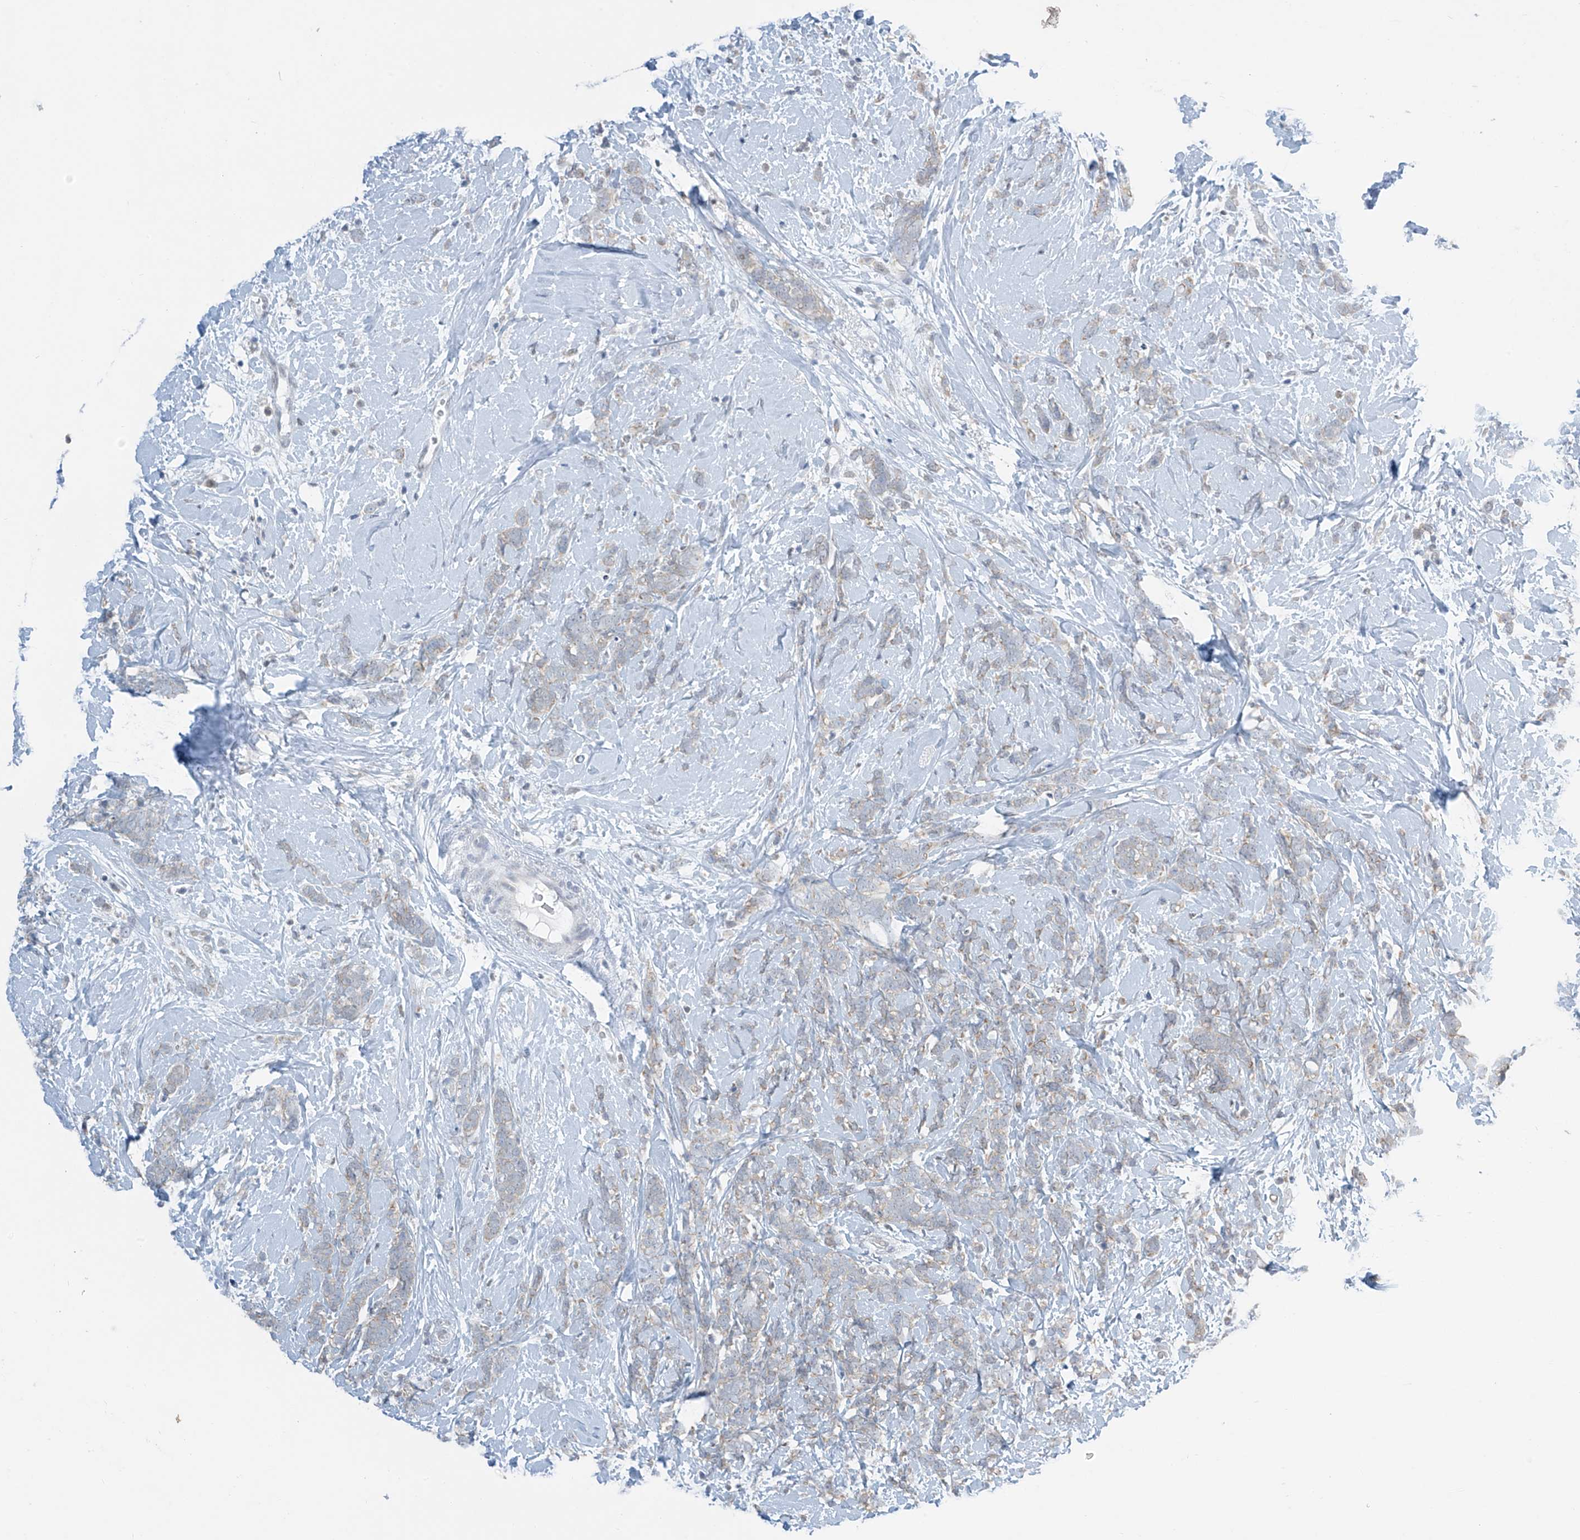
{"staining": {"intensity": "weak", "quantity": "25%-75%", "location": "cytoplasmic/membranous"}, "tissue": "breast cancer", "cell_type": "Tumor cells", "image_type": "cancer", "snomed": [{"axis": "morphology", "description": "Lobular carcinoma"}, {"axis": "topography", "description": "Breast"}], "caption": "A photomicrograph of human breast cancer stained for a protein displays weak cytoplasmic/membranous brown staining in tumor cells.", "gene": "APLF", "patient": {"sex": "female", "age": 58}}